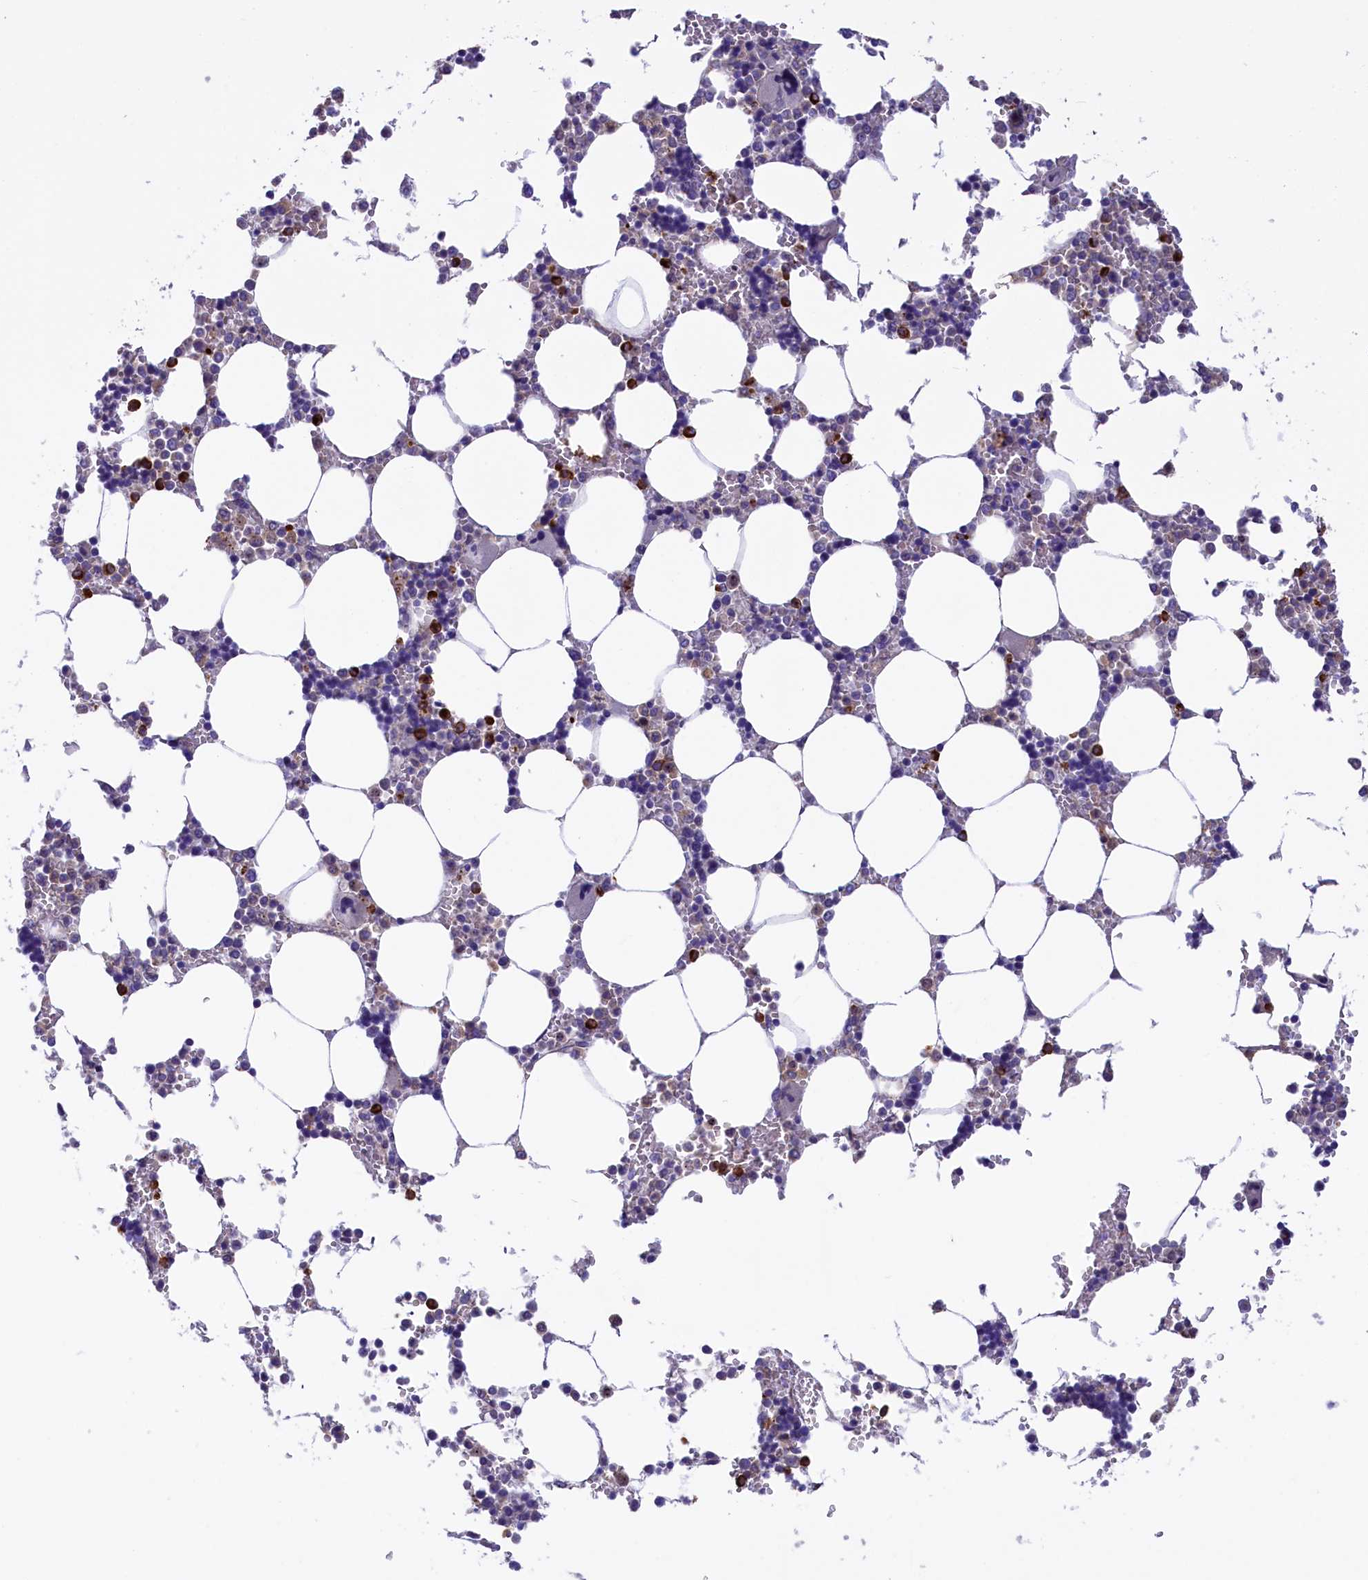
{"staining": {"intensity": "strong", "quantity": "<25%", "location": "cytoplasmic/membranous"}, "tissue": "bone marrow", "cell_type": "Hematopoietic cells", "image_type": "normal", "snomed": [{"axis": "morphology", "description": "Normal tissue, NOS"}, {"axis": "topography", "description": "Bone marrow"}], "caption": "A micrograph of bone marrow stained for a protein demonstrates strong cytoplasmic/membranous brown staining in hematopoietic cells. Nuclei are stained in blue.", "gene": "LOXL1", "patient": {"sex": "male", "age": 64}}